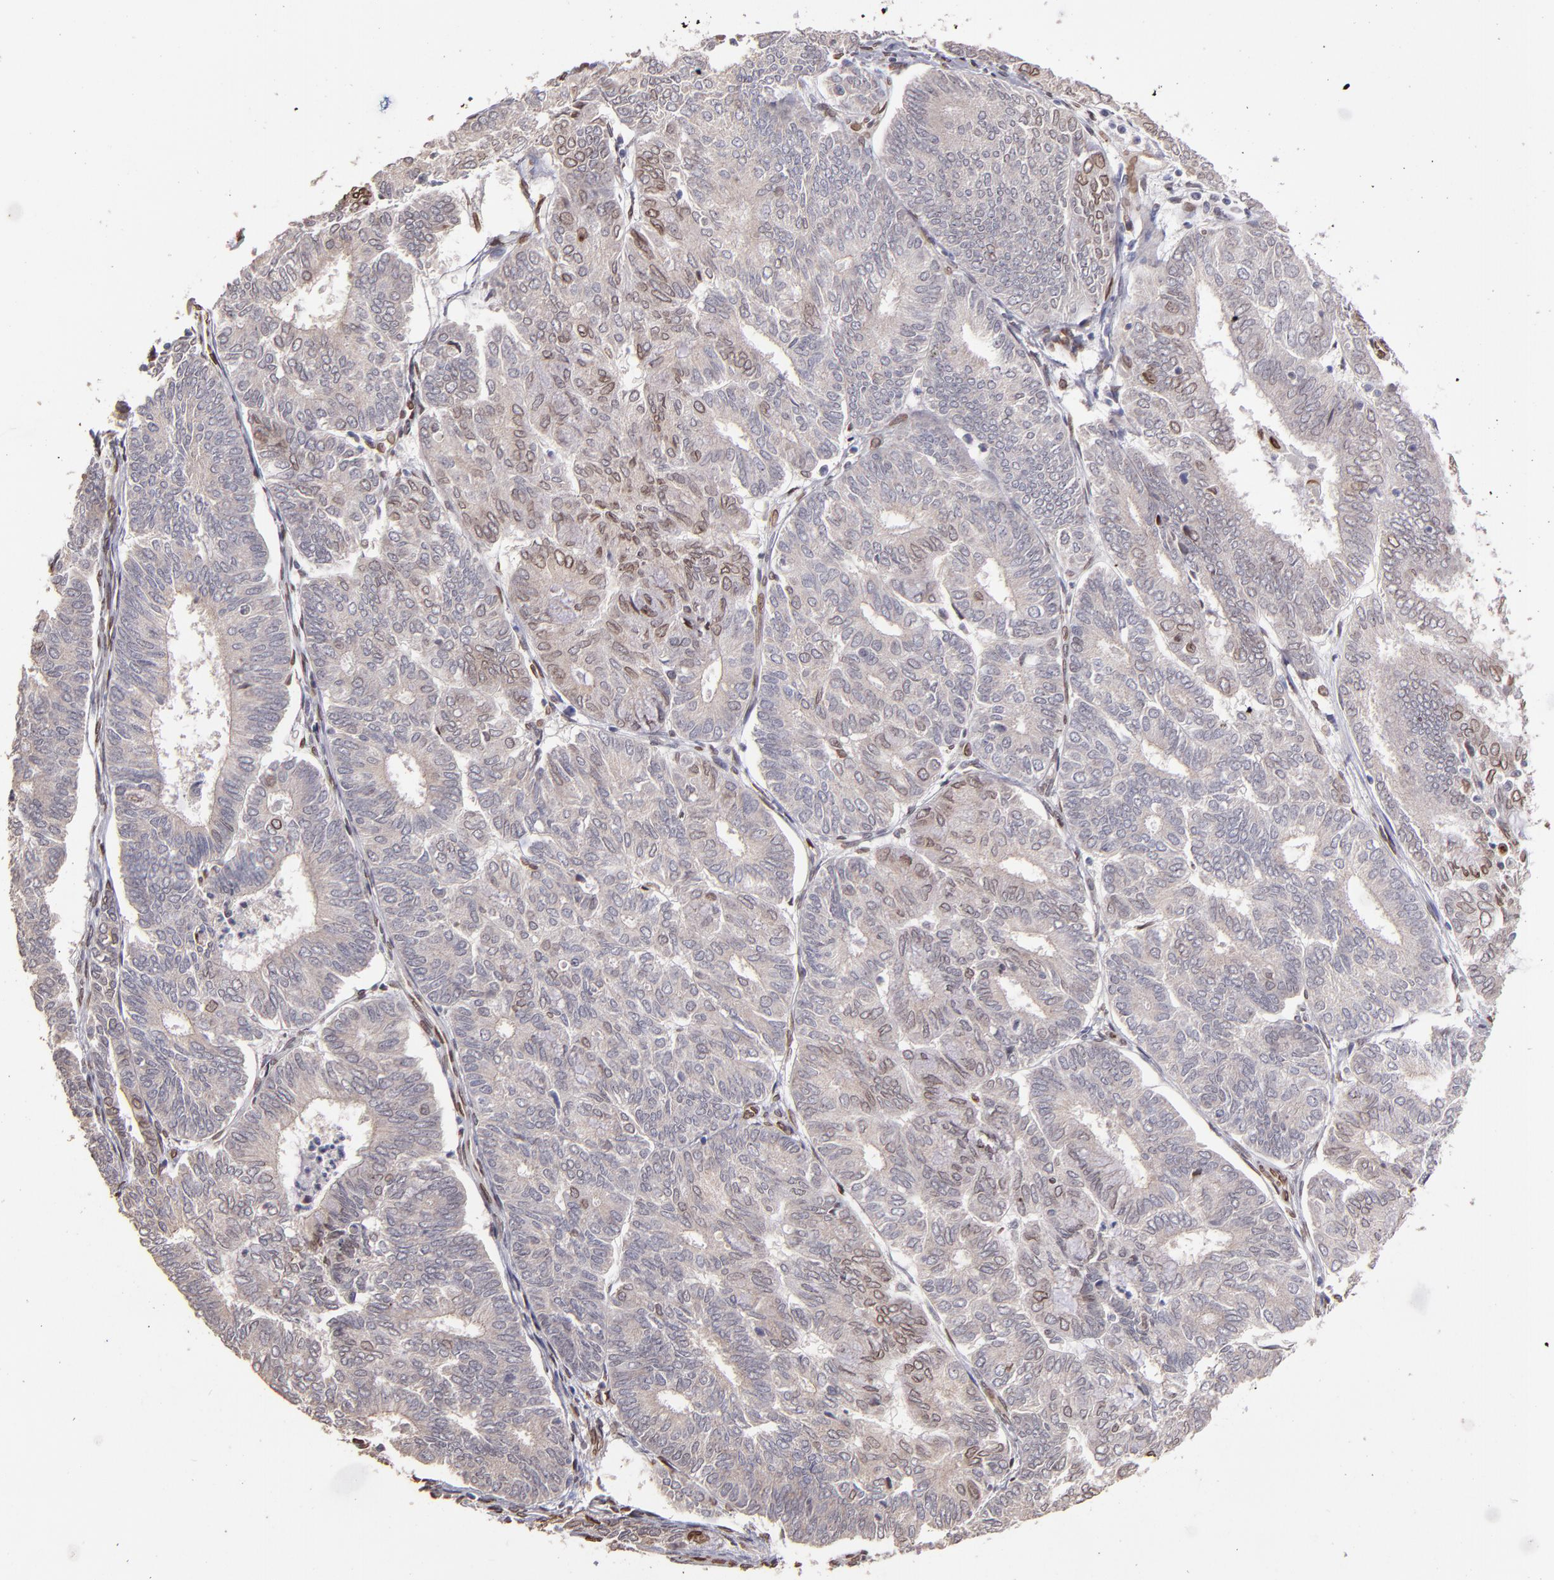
{"staining": {"intensity": "weak", "quantity": "<25%", "location": "cytoplasmic/membranous,nuclear"}, "tissue": "endometrial cancer", "cell_type": "Tumor cells", "image_type": "cancer", "snomed": [{"axis": "morphology", "description": "Adenocarcinoma, NOS"}, {"axis": "topography", "description": "Endometrium"}], "caption": "The image exhibits no significant positivity in tumor cells of endometrial cancer (adenocarcinoma).", "gene": "PUM3", "patient": {"sex": "female", "age": 59}}